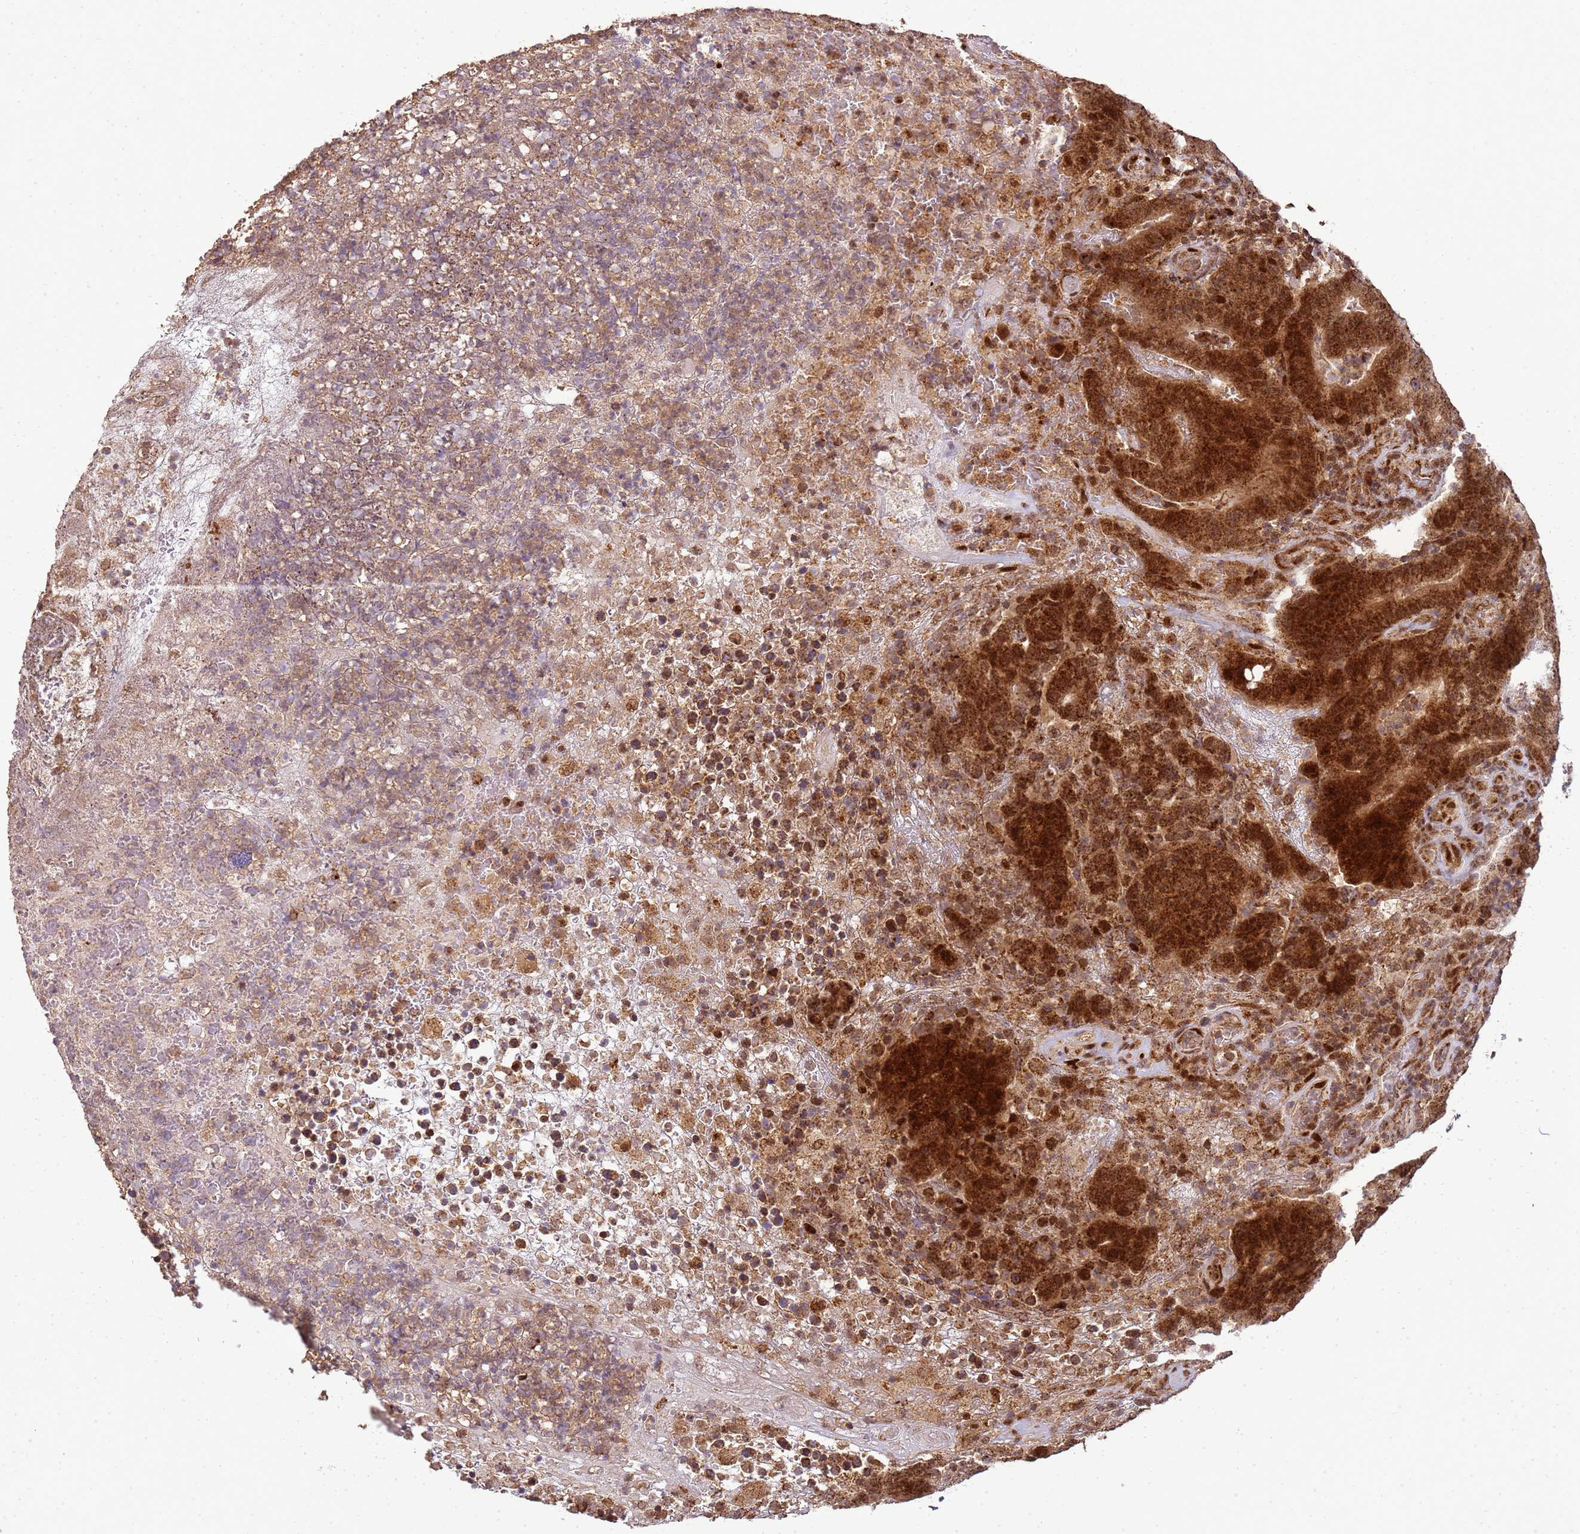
{"staining": {"intensity": "strong", "quantity": ">75%", "location": "cytoplasmic/membranous,nuclear"}, "tissue": "colorectal cancer", "cell_type": "Tumor cells", "image_type": "cancer", "snomed": [{"axis": "morphology", "description": "Normal tissue, NOS"}, {"axis": "morphology", "description": "Adenocarcinoma, NOS"}, {"axis": "topography", "description": "Colon"}], "caption": "Colorectal cancer (adenocarcinoma) stained with DAB (3,3'-diaminobenzidine) IHC reveals high levels of strong cytoplasmic/membranous and nuclear staining in about >75% of tumor cells. (DAB (3,3'-diaminobenzidine) IHC, brown staining for protein, blue staining for nuclei).", "gene": "PEX14", "patient": {"sex": "female", "age": 75}}